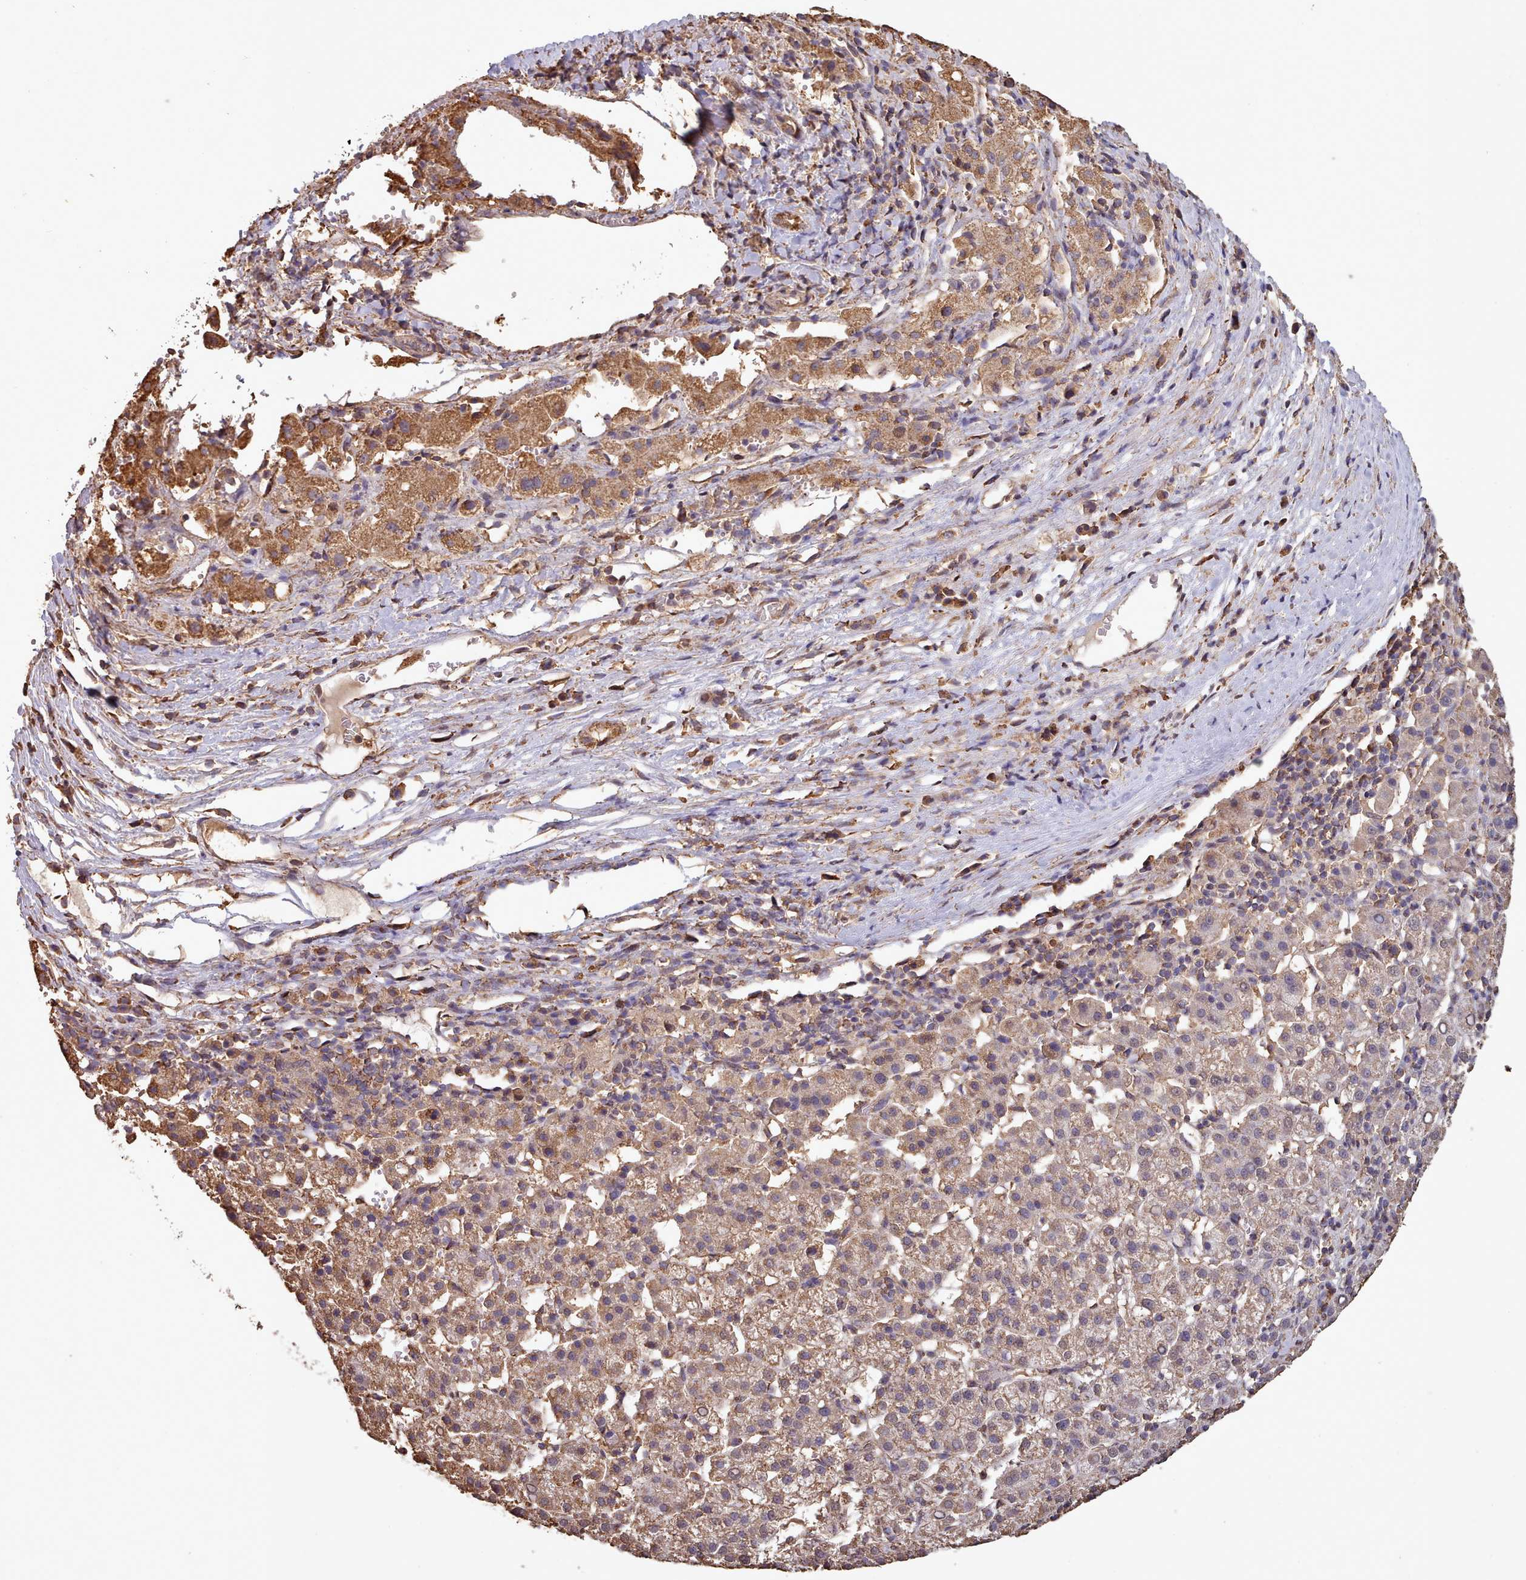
{"staining": {"intensity": "weak", "quantity": ">75%", "location": "cytoplasmic/membranous"}, "tissue": "liver cancer", "cell_type": "Tumor cells", "image_type": "cancer", "snomed": [{"axis": "morphology", "description": "Carcinoma, Hepatocellular, NOS"}, {"axis": "topography", "description": "Liver"}], "caption": "Liver cancer (hepatocellular carcinoma) stained with a protein marker reveals weak staining in tumor cells.", "gene": "METRN", "patient": {"sex": "female", "age": 58}}